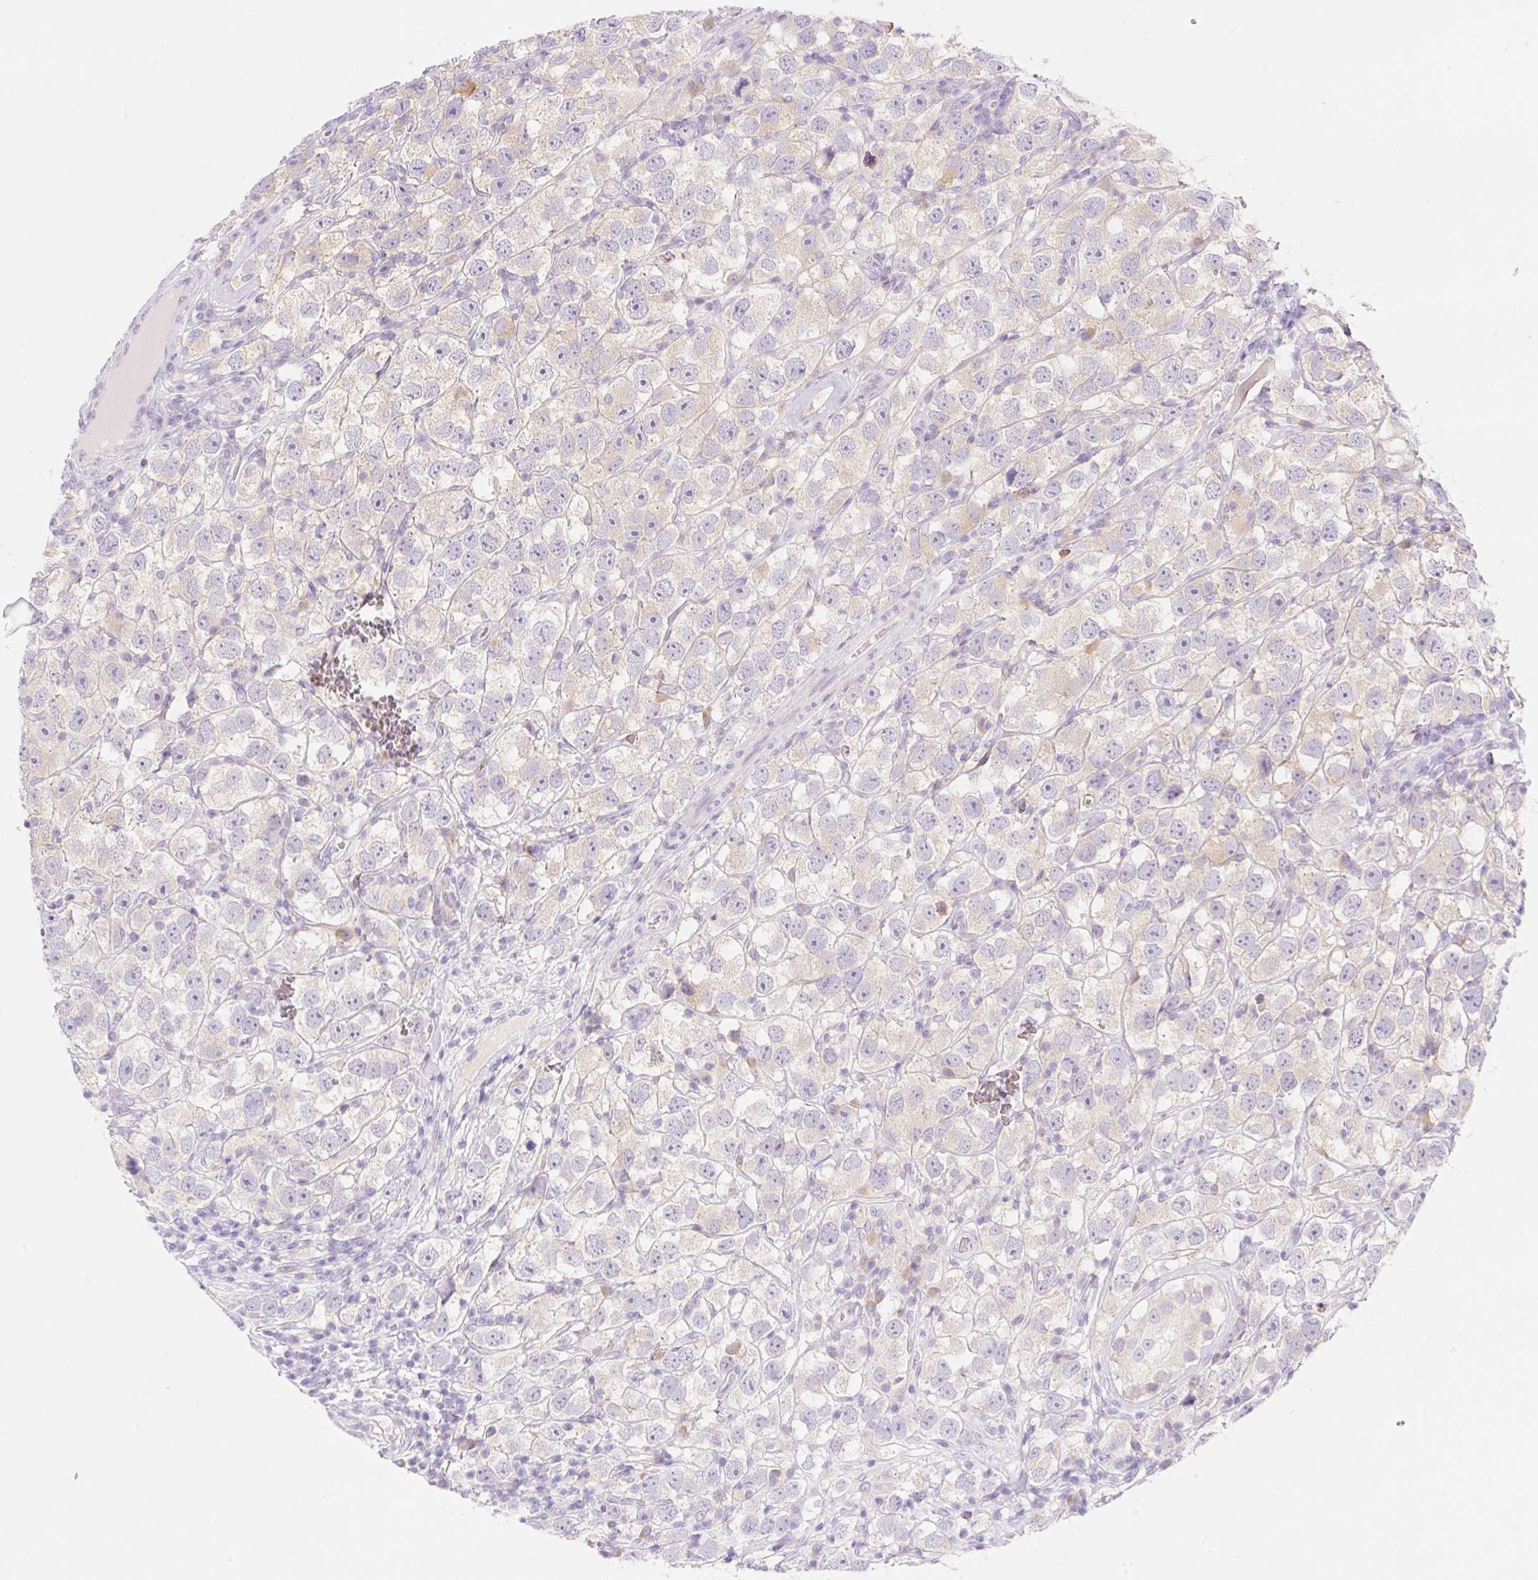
{"staining": {"intensity": "weak", "quantity": "<25%", "location": "cytoplasmic/membranous"}, "tissue": "testis cancer", "cell_type": "Tumor cells", "image_type": "cancer", "snomed": [{"axis": "morphology", "description": "Seminoma, NOS"}, {"axis": "topography", "description": "Testis"}], "caption": "Image shows no significant protein positivity in tumor cells of testis cancer (seminoma).", "gene": "DENND5A", "patient": {"sex": "male", "age": 26}}